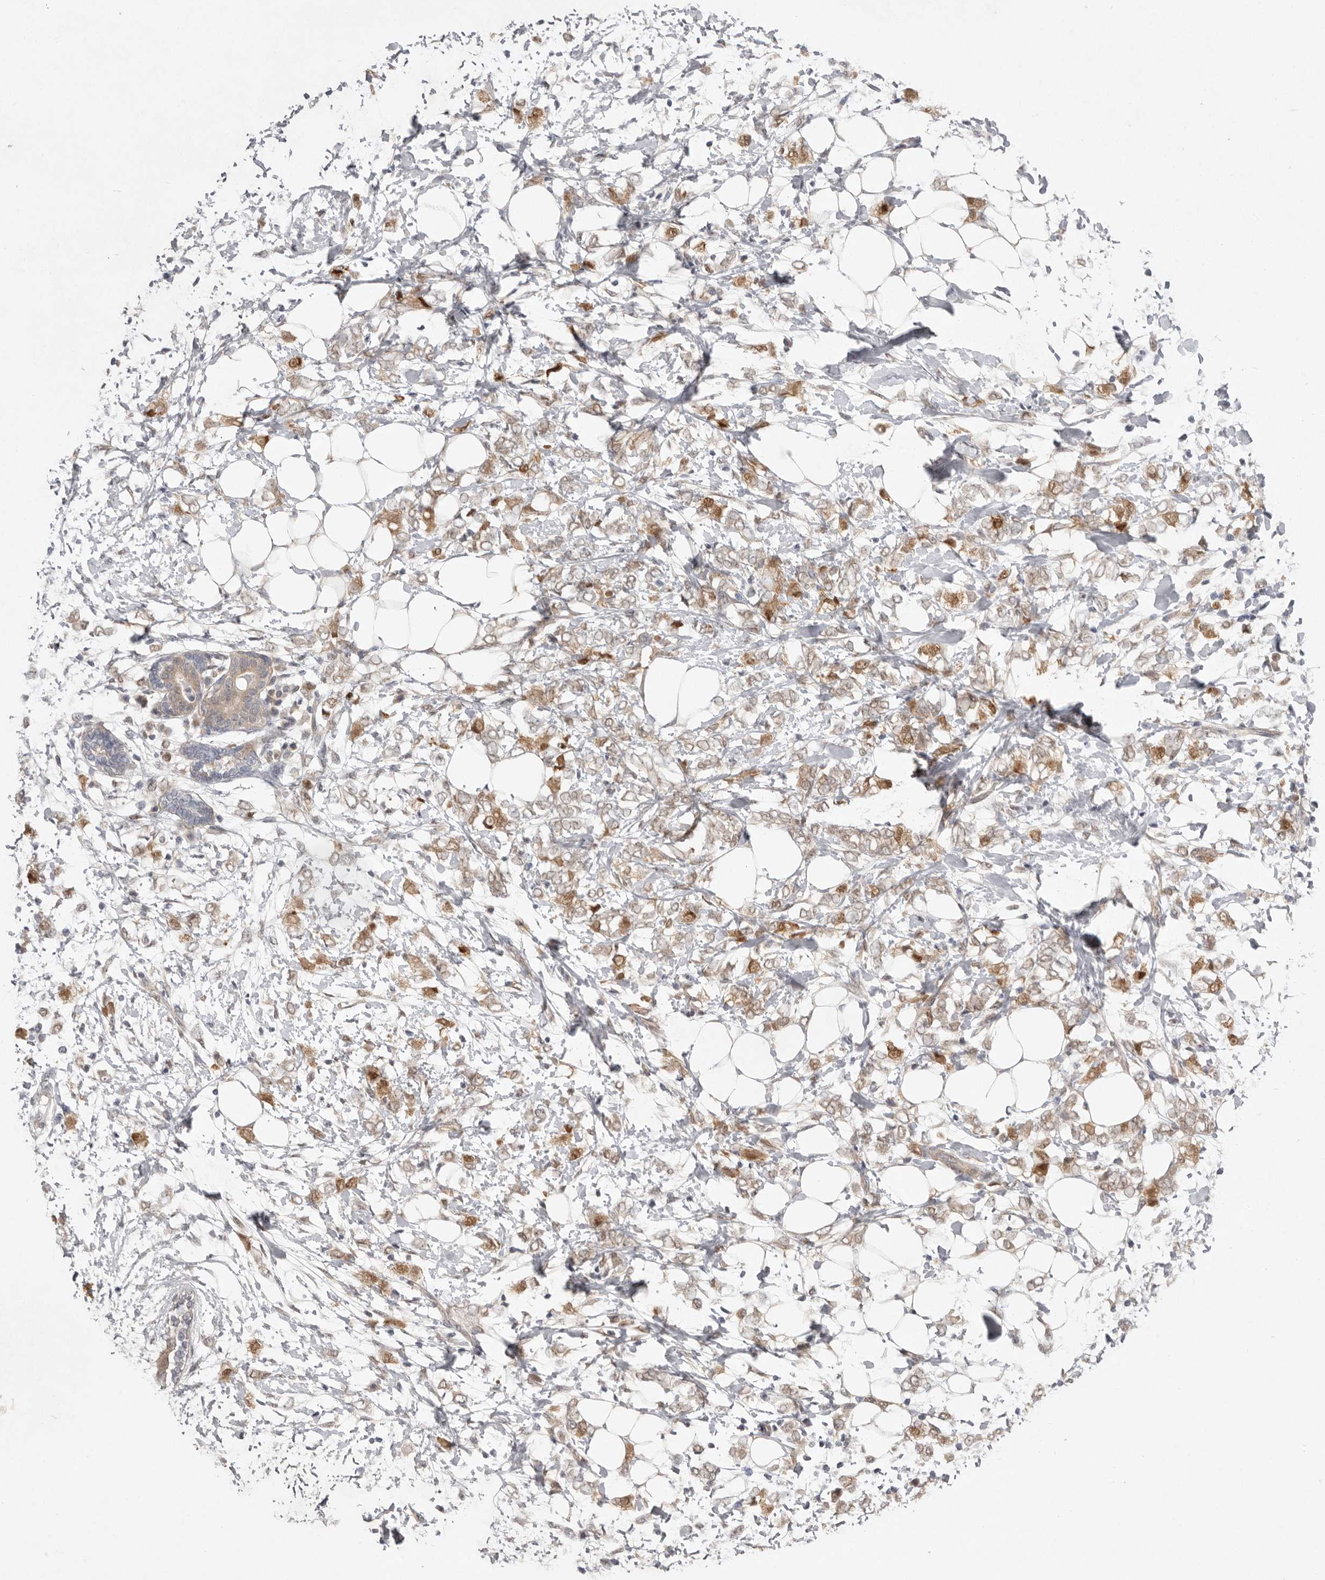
{"staining": {"intensity": "moderate", "quantity": ">75%", "location": "cytoplasmic/membranous"}, "tissue": "breast cancer", "cell_type": "Tumor cells", "image_type": "cancer", "snomed": [{"axis": "morphology", "description": "Normal tissue, NOS"}, {"axis": "morphology", "description": "Lobular carcinoma"}, {"axis": "topography", "description": "Breast"}], "caption": "IHC image of neoplastic tissue: breast lobular carcinoma stained using immunohistochemistry (IHC) shows medium levels of moderate protein expression localized specifically in the cytoplasmic/membranous of tumor cells, appearing as a cytoplasmic/membranous brown color.", "gene": "NSUN4", "patient": {"sex": "female", "age": 47}}